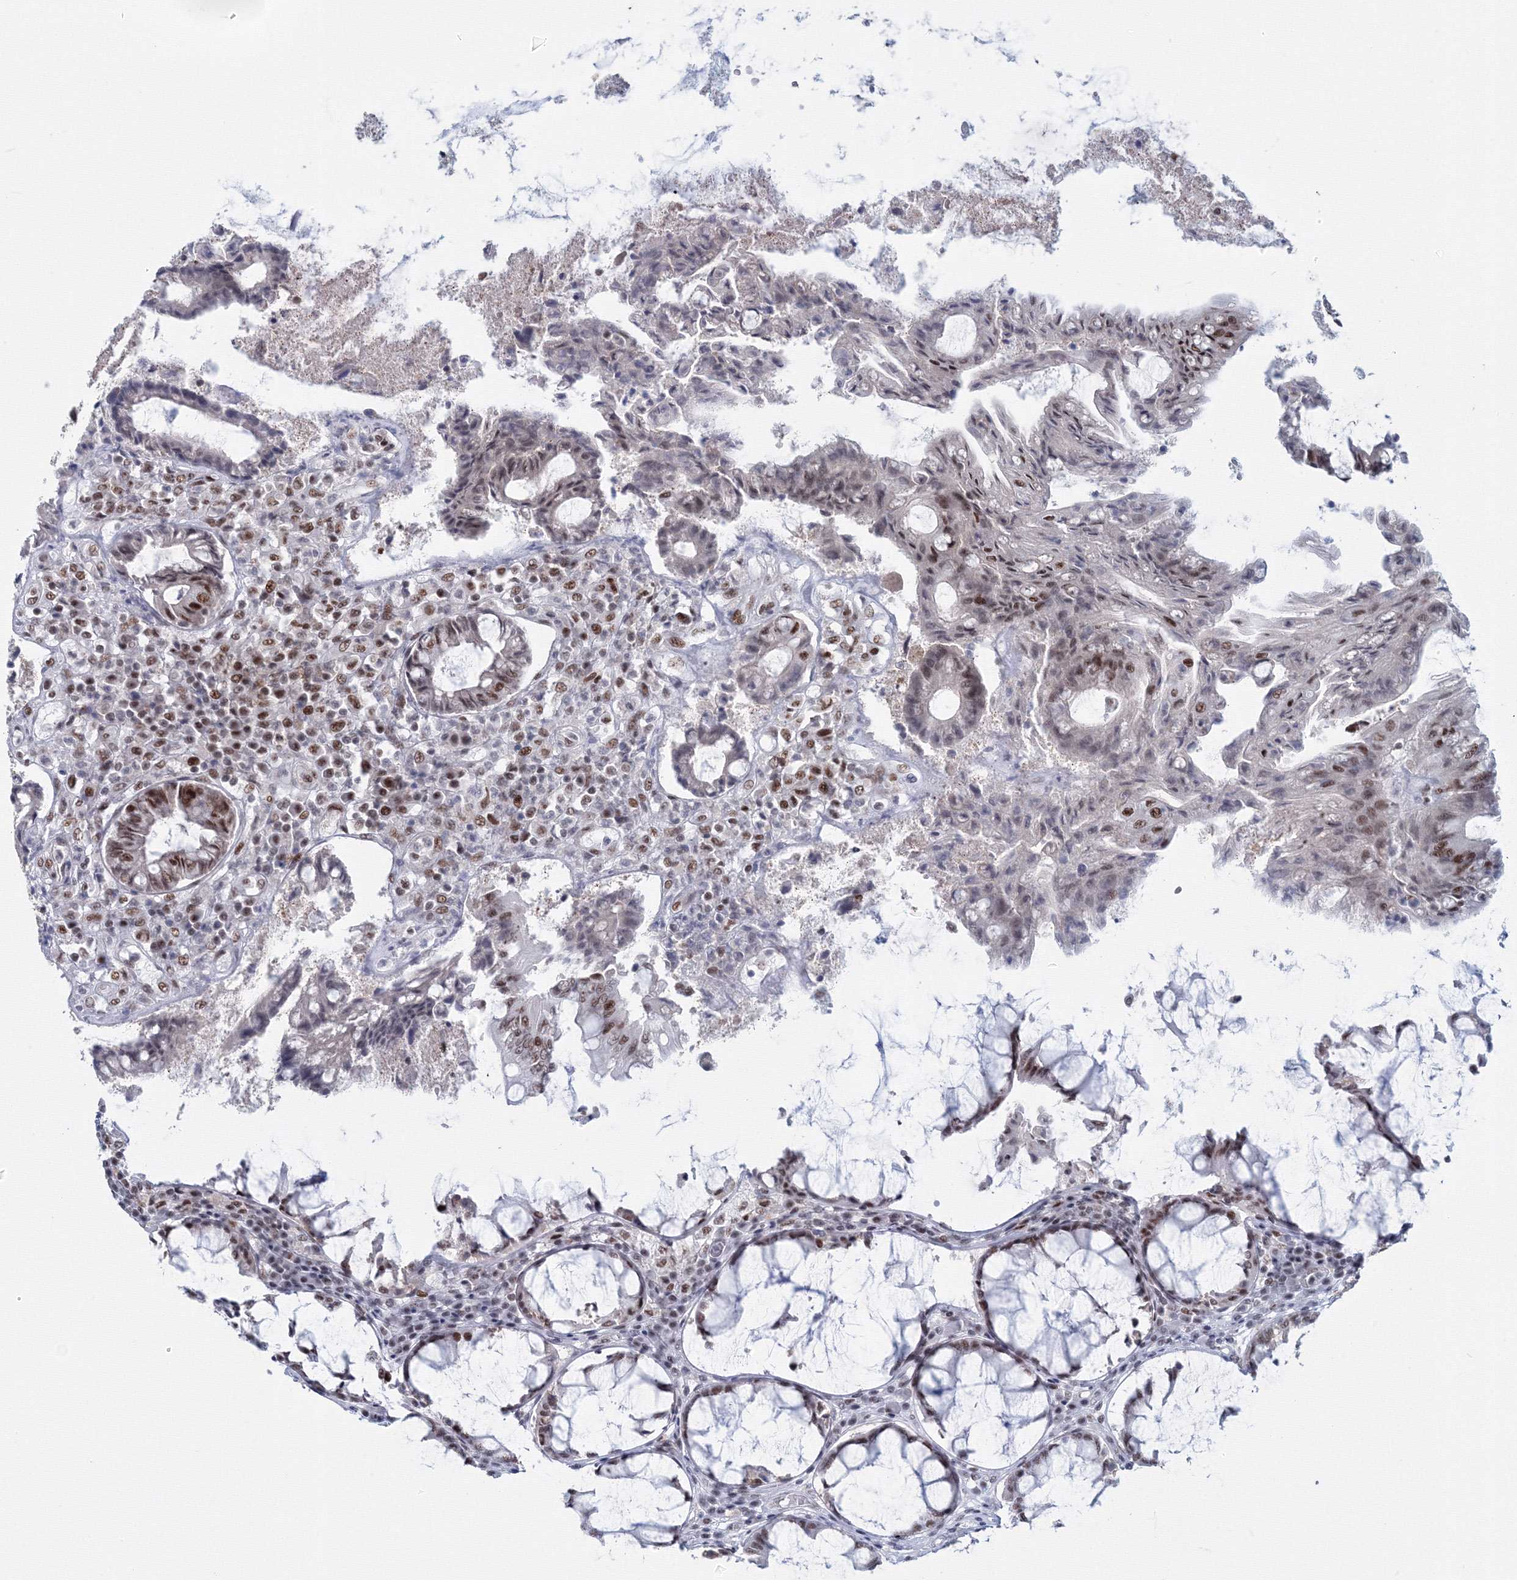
{"staining": {"intensity": "moderate", "quantity": "25%-75%", "location": "nuclear"}, "tissue": "colorectal cancer", "cell_type": "Tumor cells", "image_type": "cancer", "snomed": [{"axis": "morphology", "description": "Adenocarcinoma, NOS"}, {"axis": "topography", "description": "Rectum"}], "caption": "The micrograph shows immunohistochemical staining of colorectal cancer (adenocarcinoma). There is moderate nuclear positivity is identified in about 25%-75% of tumor cells.", "gene": "SF3B6", "patient": {"sex": "male", "age": 84}}